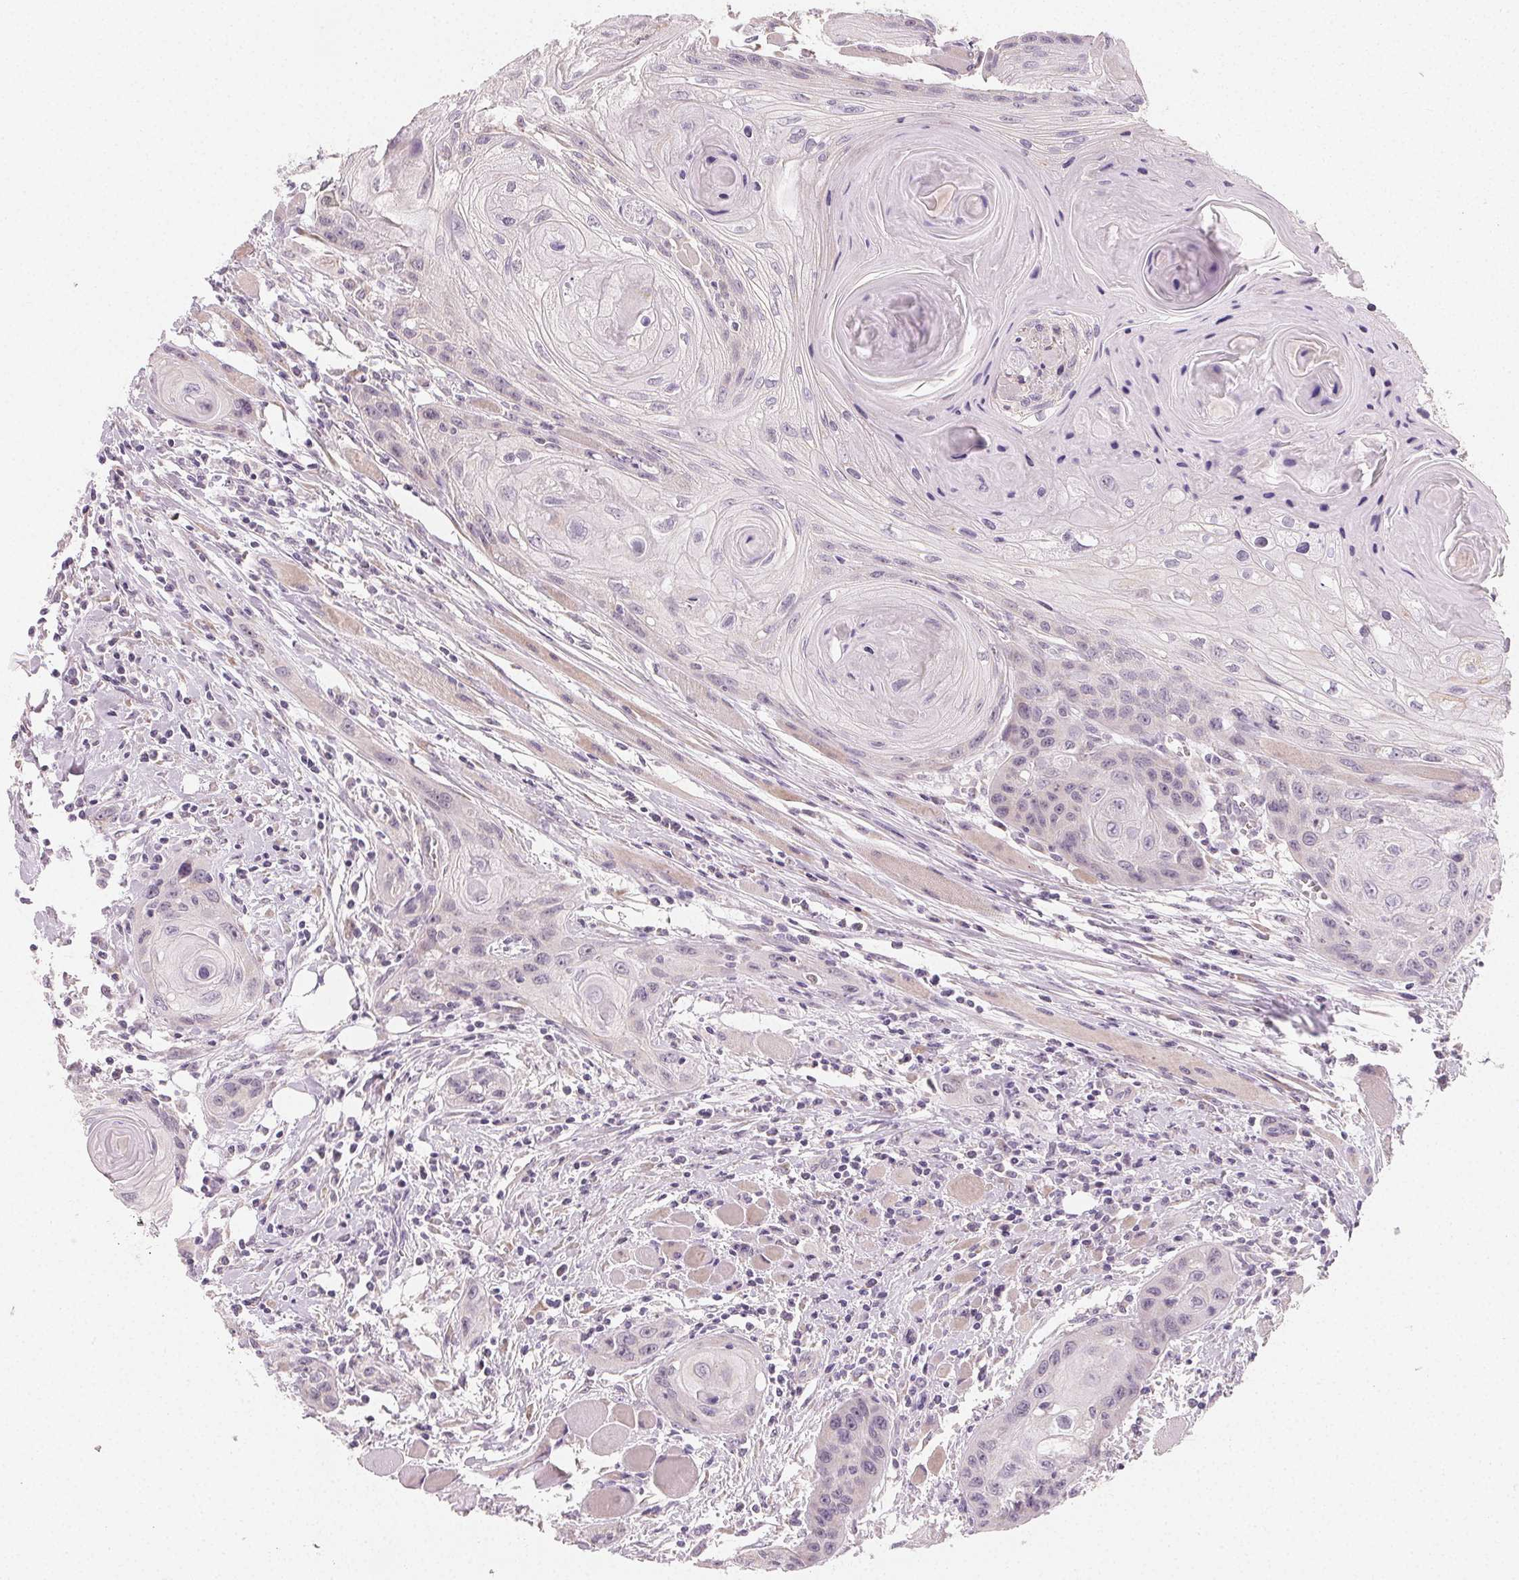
{"staining": {"intensity": "negative", "quantity": "none", "location": "none"}, "tissue": "head and neck cancer", "cell_type": "Tumor cells", "image_type": "cancer", "snomed": [{"axis": "morphology", "description": "Squamous cell carcinoma, NOS"}, {"axis": "topography", "description": "Oral tissue"}, {"axis": "topography", "description": "Head-Neck"}], "caption": "DAB (3,3'-diaminobenzidine) immunohistochemical staining of squamous cell carcinoma (head and neck) displays no significant staining in tumor cells.", "gene": "MYBL1", "patient": {"sex": "male", "age": 58}}